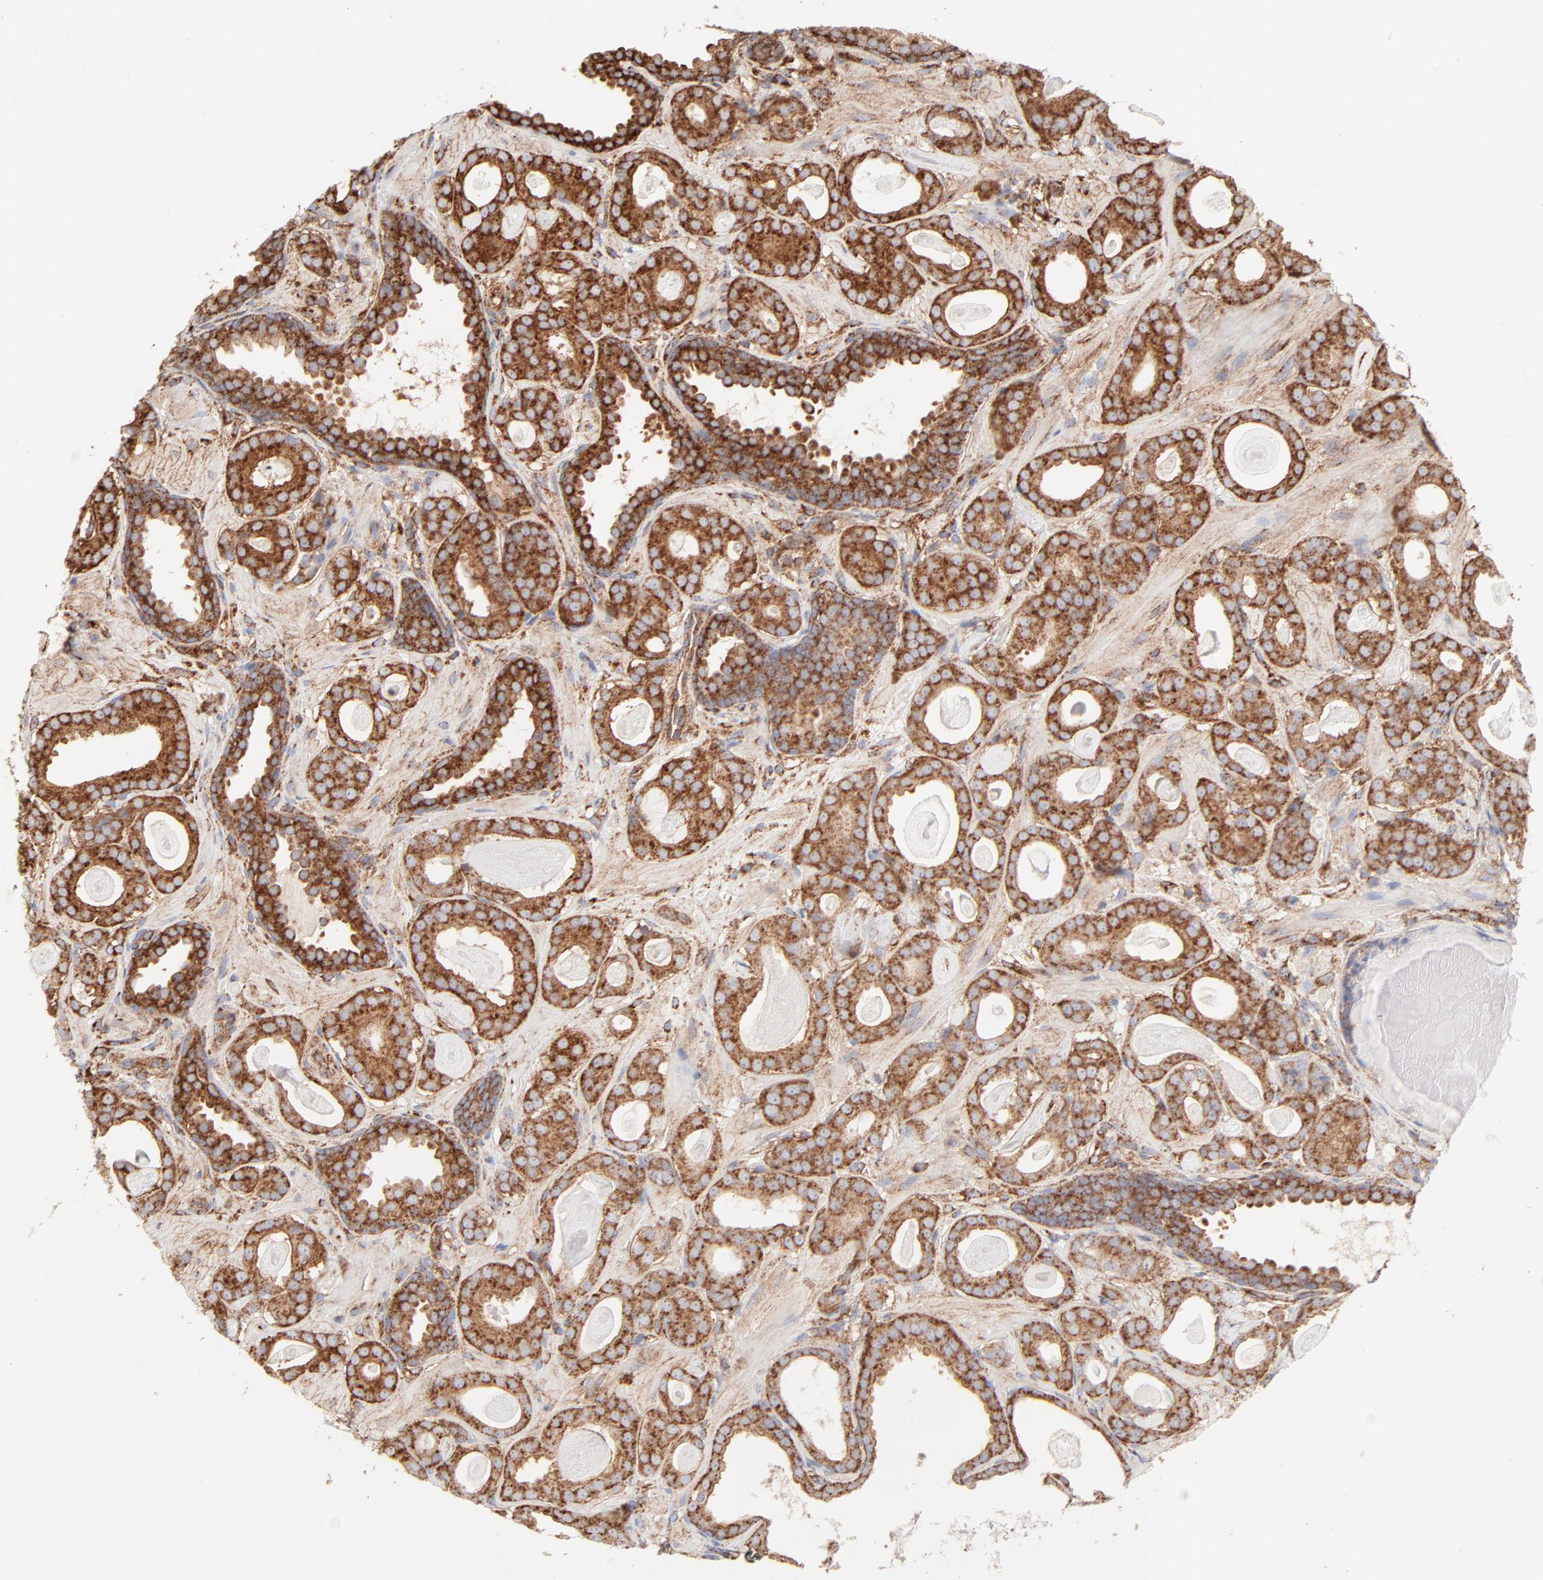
{"staining": {"intensity": "strong", "quantity": ">75%", "location": "cytoplasmic/membranous"}, "tissue": "prostate cancer", "cell_type": "Tumor cells", "image_type": "cancer", "snomed": [{"axis": "morphology", "description": "Adenocarcinoma, Low grade"}, {"axis": "topography", "description": "Prostate"}], "caption": "Tumor cells show high levels of strong cytoplasmic/membranous staining in about >75% of cells in low-grade adenocarcinoma (prostate).", "gene": "CLTB", "patient": {"sex": "male", "age": 57}}